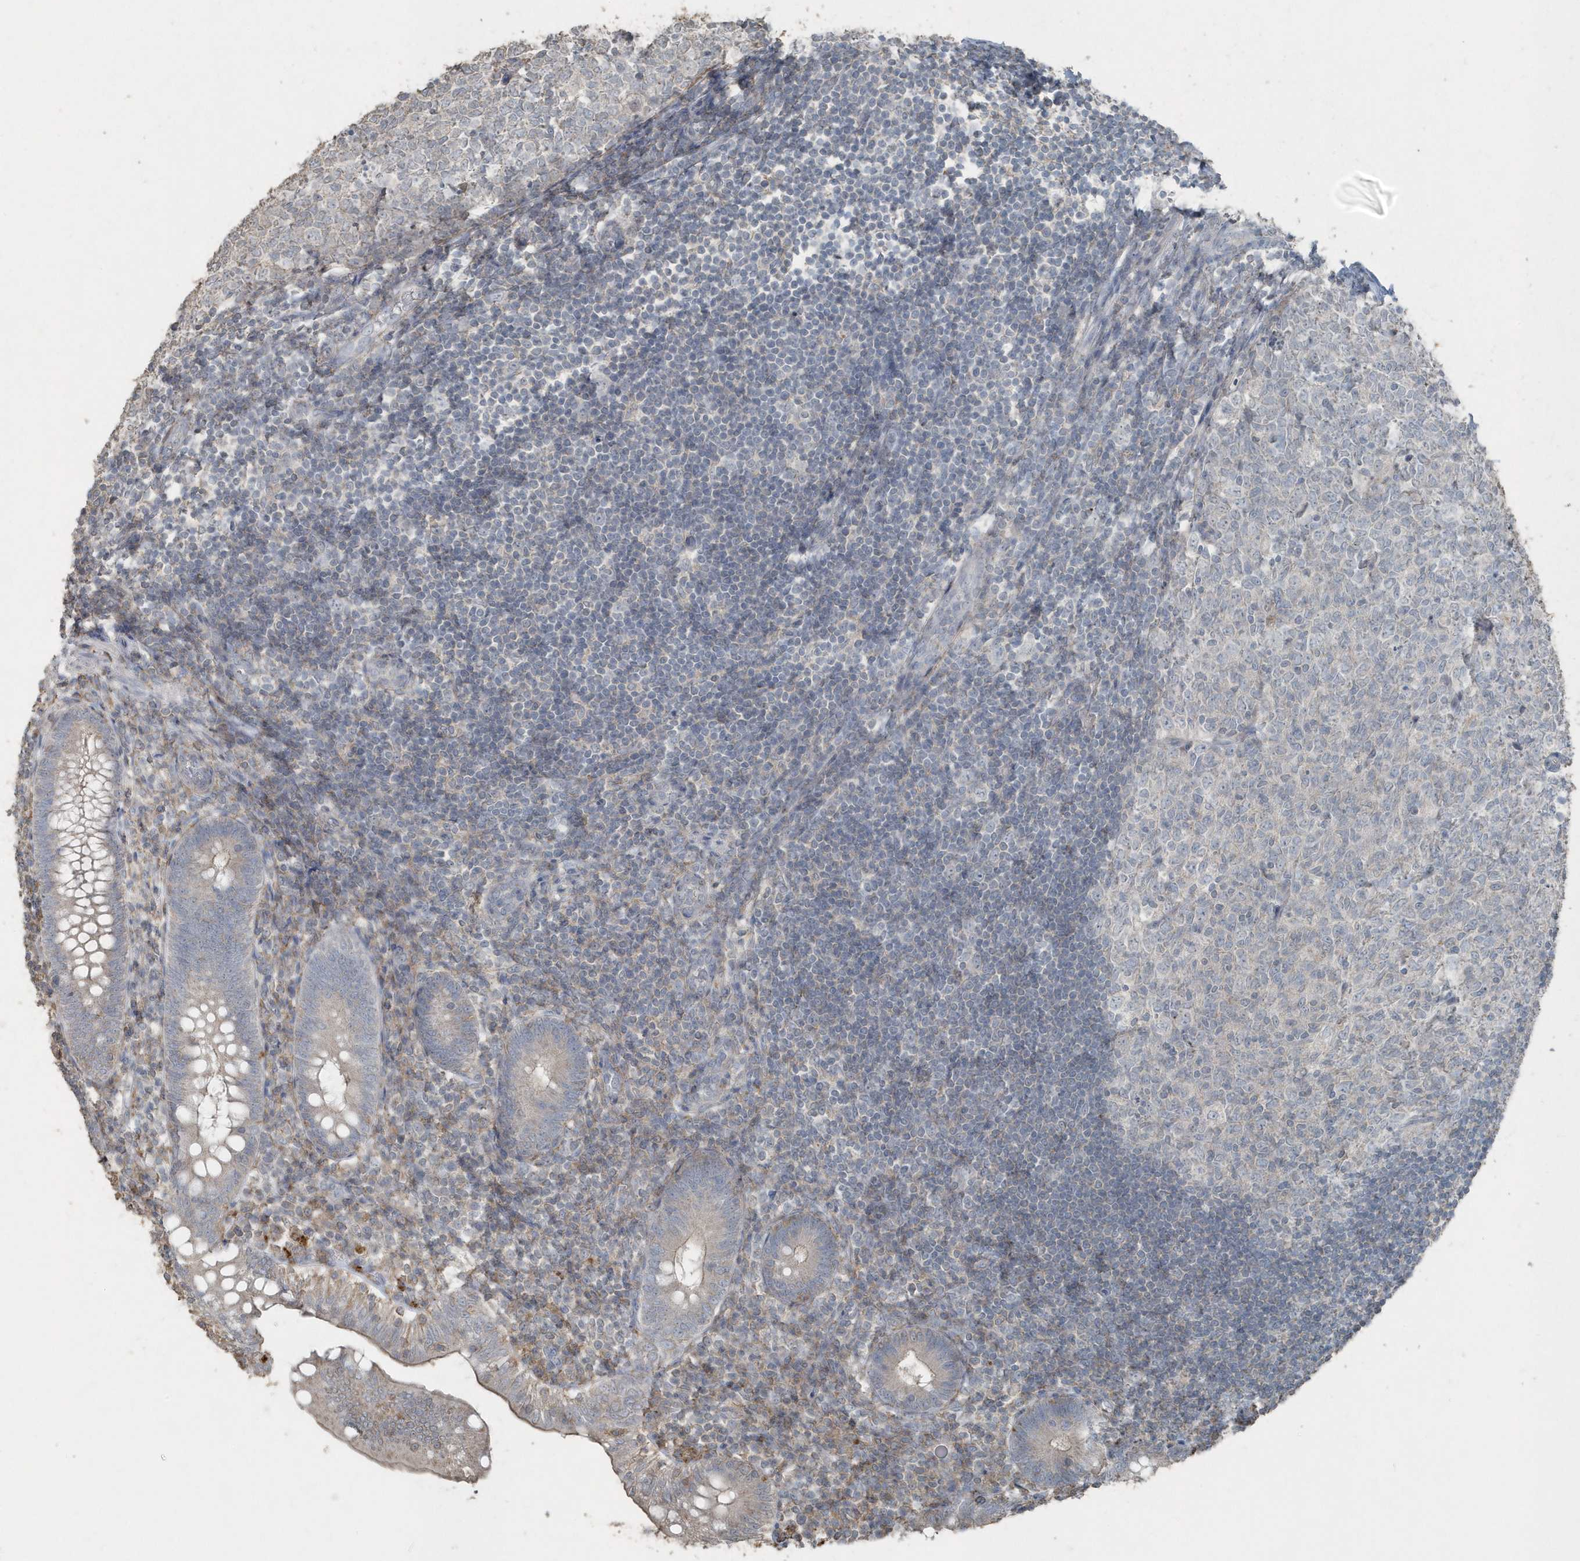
{"staining": {"intensity": "negative", "quantity": "none", "location": "none"}, "tissue": "appendix", "cell_type": "Glandular cells", "image_type": "normal", "snomed": [{"axis": "morphology", "description": "Normal tissue, NOS"}, {"axis": "topography", "description": "Appendix"}], "caption": "DAB (3,3'-diaminobenzidine) immunohistochemical staining of normal human appendix displays no significant positivity in glandular cells.", "gene": "ACTC1", "patient": {"sex": "male", "age": 14}}